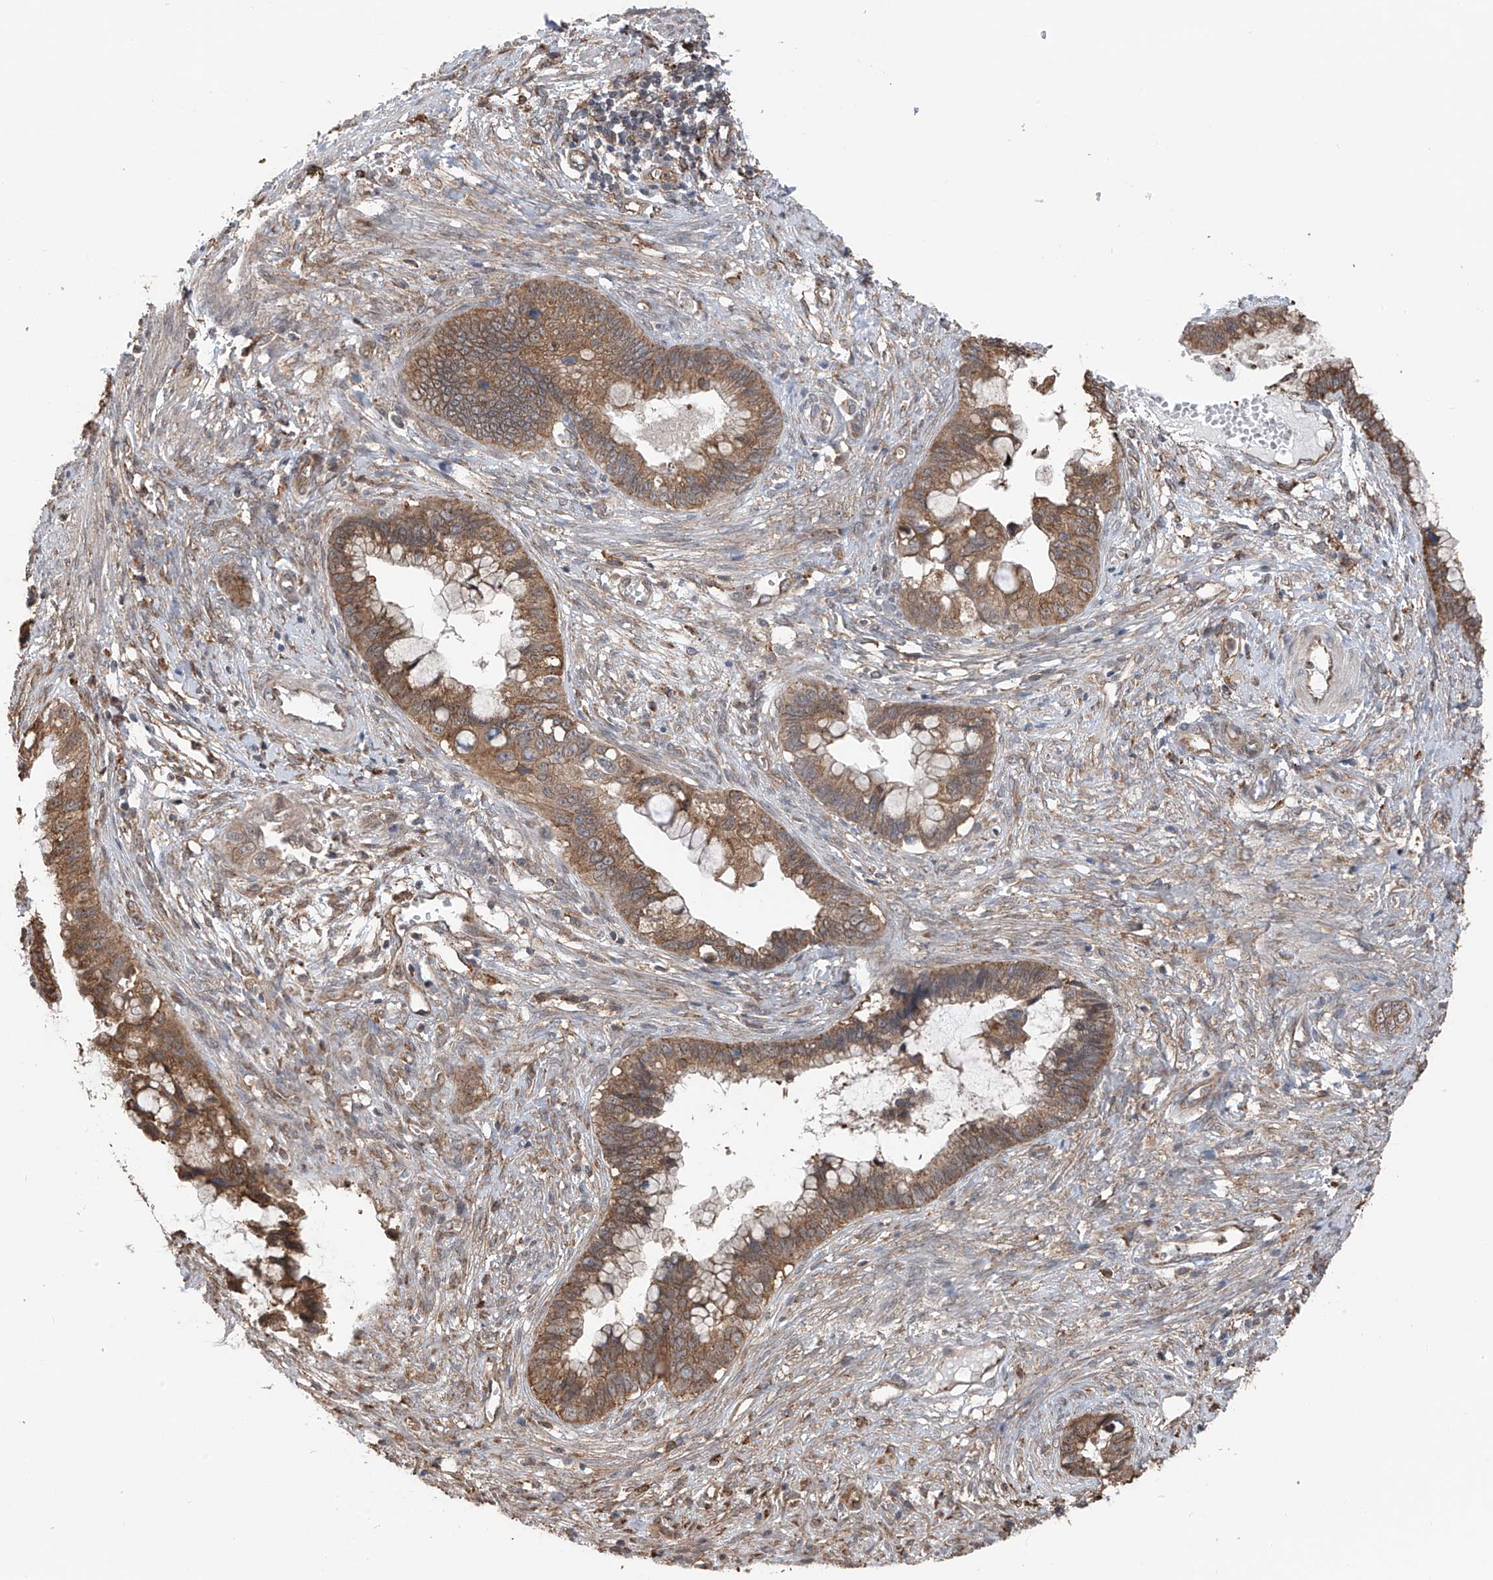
{"staining": {"intensity": "moderate", "quantity": ">75%", "location": "cytoplasmic/membranous"}, "tissue": "cervical cancer", "cell_type": "Tumor cells", "image_type": "cancer", "snomed": [{"axis": "morphology", "description": "Adenocarcinoma, NOS"}, {"axis": "topography", "description": "Cervix"}], "caption": "Tumor cells exhibit medium levels of moderate cytoplasmic/membranous positivity in about >75% of cells in cervical cancer (adenocarcinoma).", "gene": "ZNF189", "patient": {"sex": "female", "age": 44}}